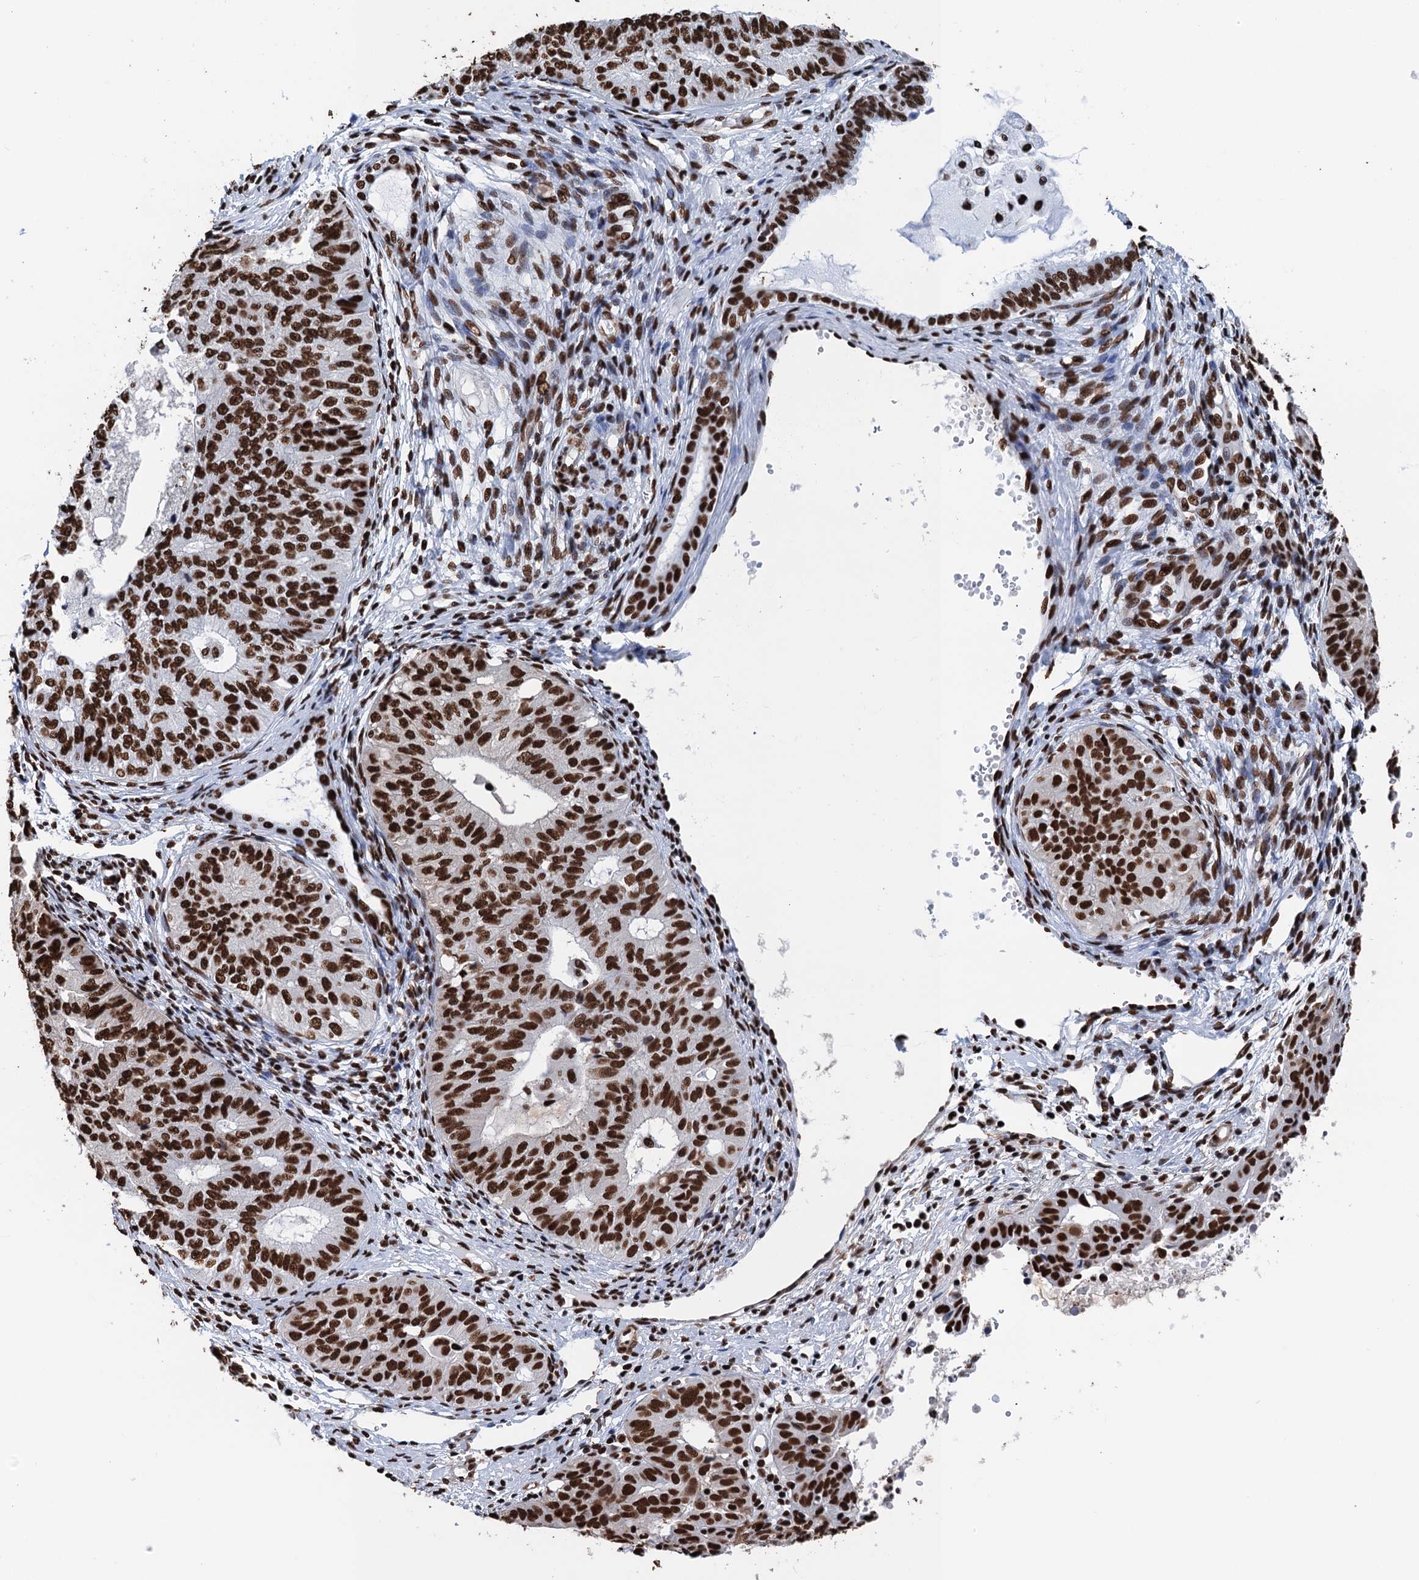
{"staining": {"intensity": "strong", "quantity": ">75%", "location": "nuclear"}, "tissue": "endometrial cancer", "cell_type": "Tumor cells", "image_type": "cancer", "snomed": [{"axis": "morphology", "description": "Adenocarcinoma, NOS"}, {"axis": "topography", "description": "Endometrium"}], "caption": "Endometrial adenocarcinoma was stained to show a protein in brown. There is high levels of strong nuclear positivity in about >75% of tumor cells.", "gene": "UBA2", "patient": {"sex": "female", "age": 32}}